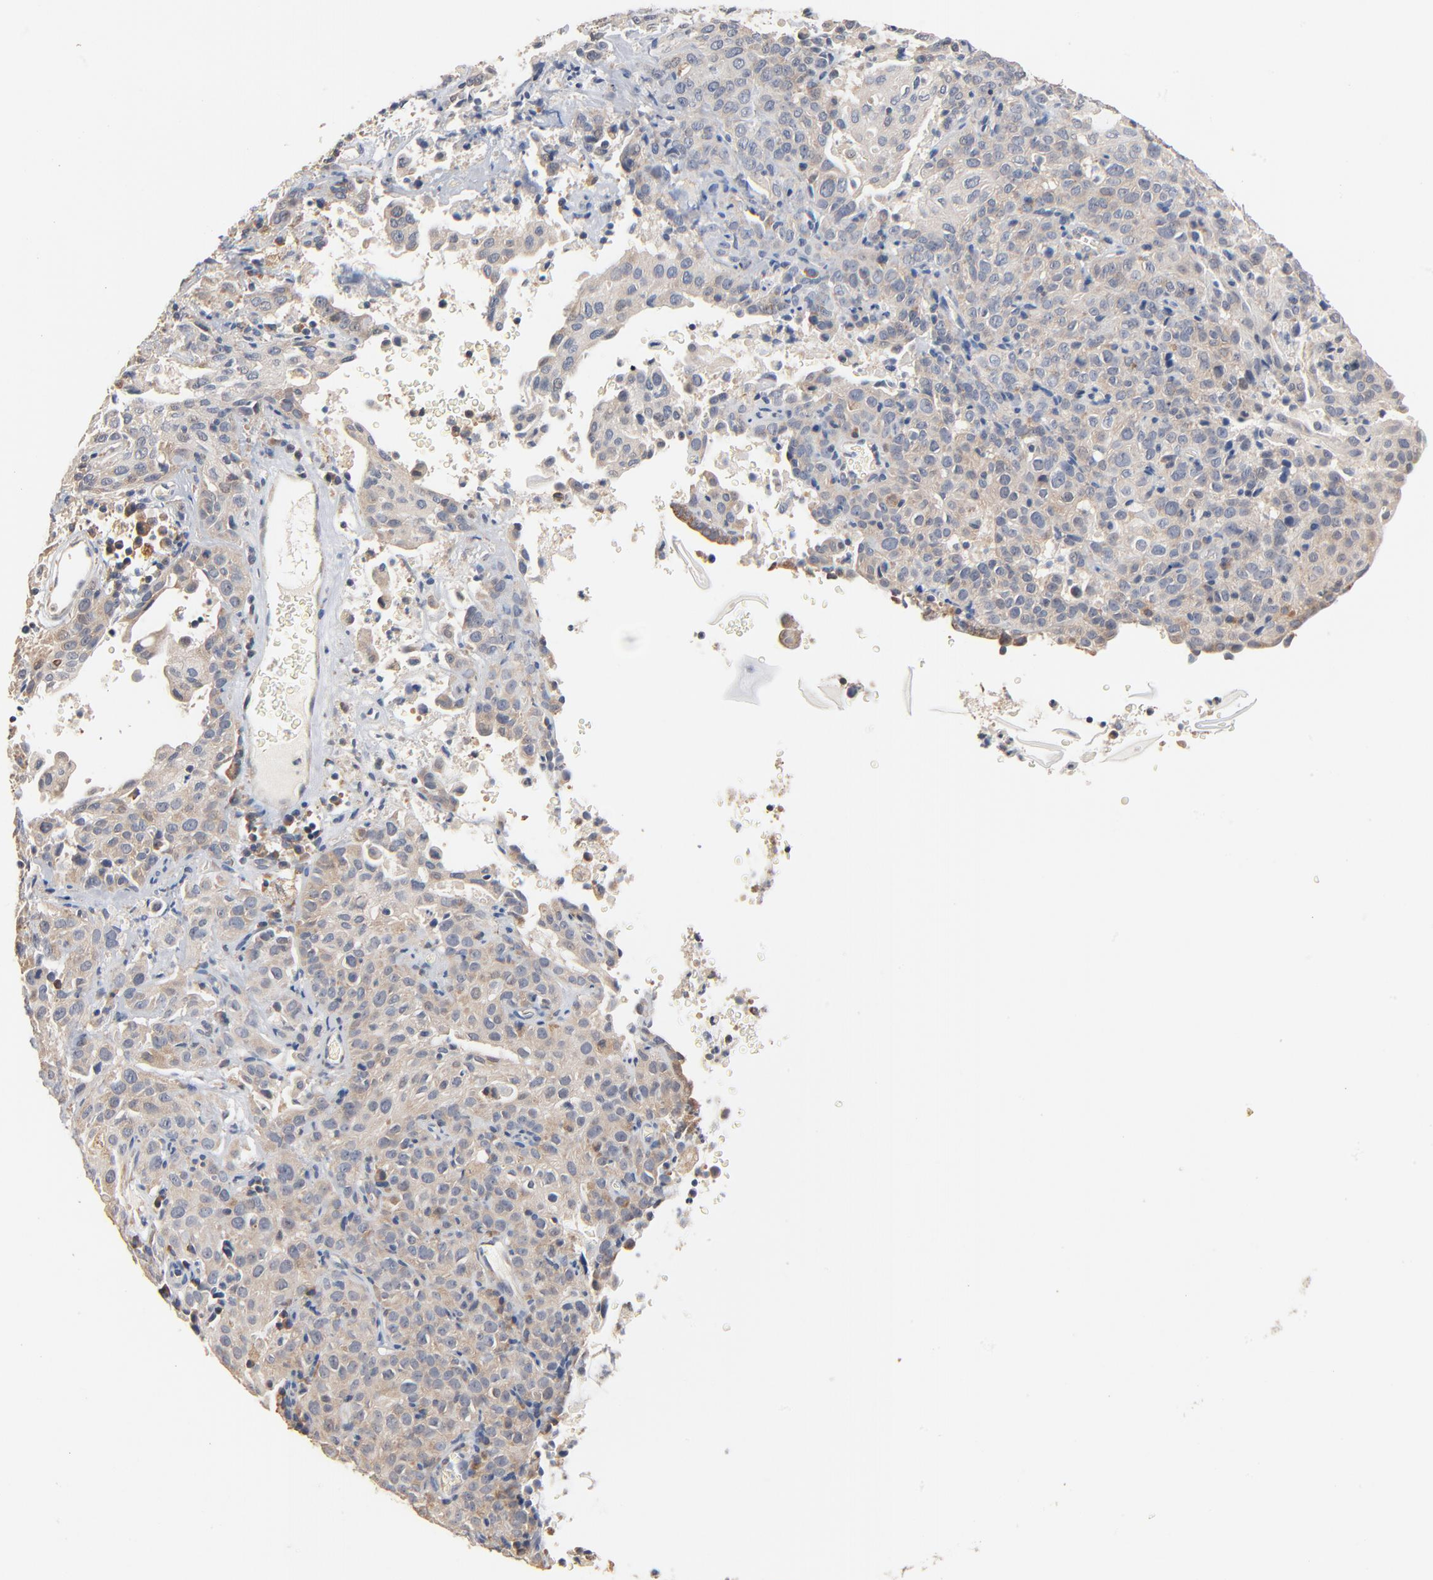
{"staining": {"intensity": "weak", "quantity": "25%-75%", "location": "cytoplasmic/membranous"}, "tissue": "cervical cancer", "cell_type": "Tumor cells", "image_type": "cancer", "snomed": [{"axis": "morphology", "description": "Squamous cell carcinoma, NOS"}, {"axis": "topography", "description": "Cervix"}], "caption": "Cervical cancer (squamous cell carcinoma) tissue demonstrates weak cytoplasmic/membranous positivity in about 25%-75% of tumor cells", "gene": "ZDHHC8", "patient": {"sex": "female", "age": 41}}